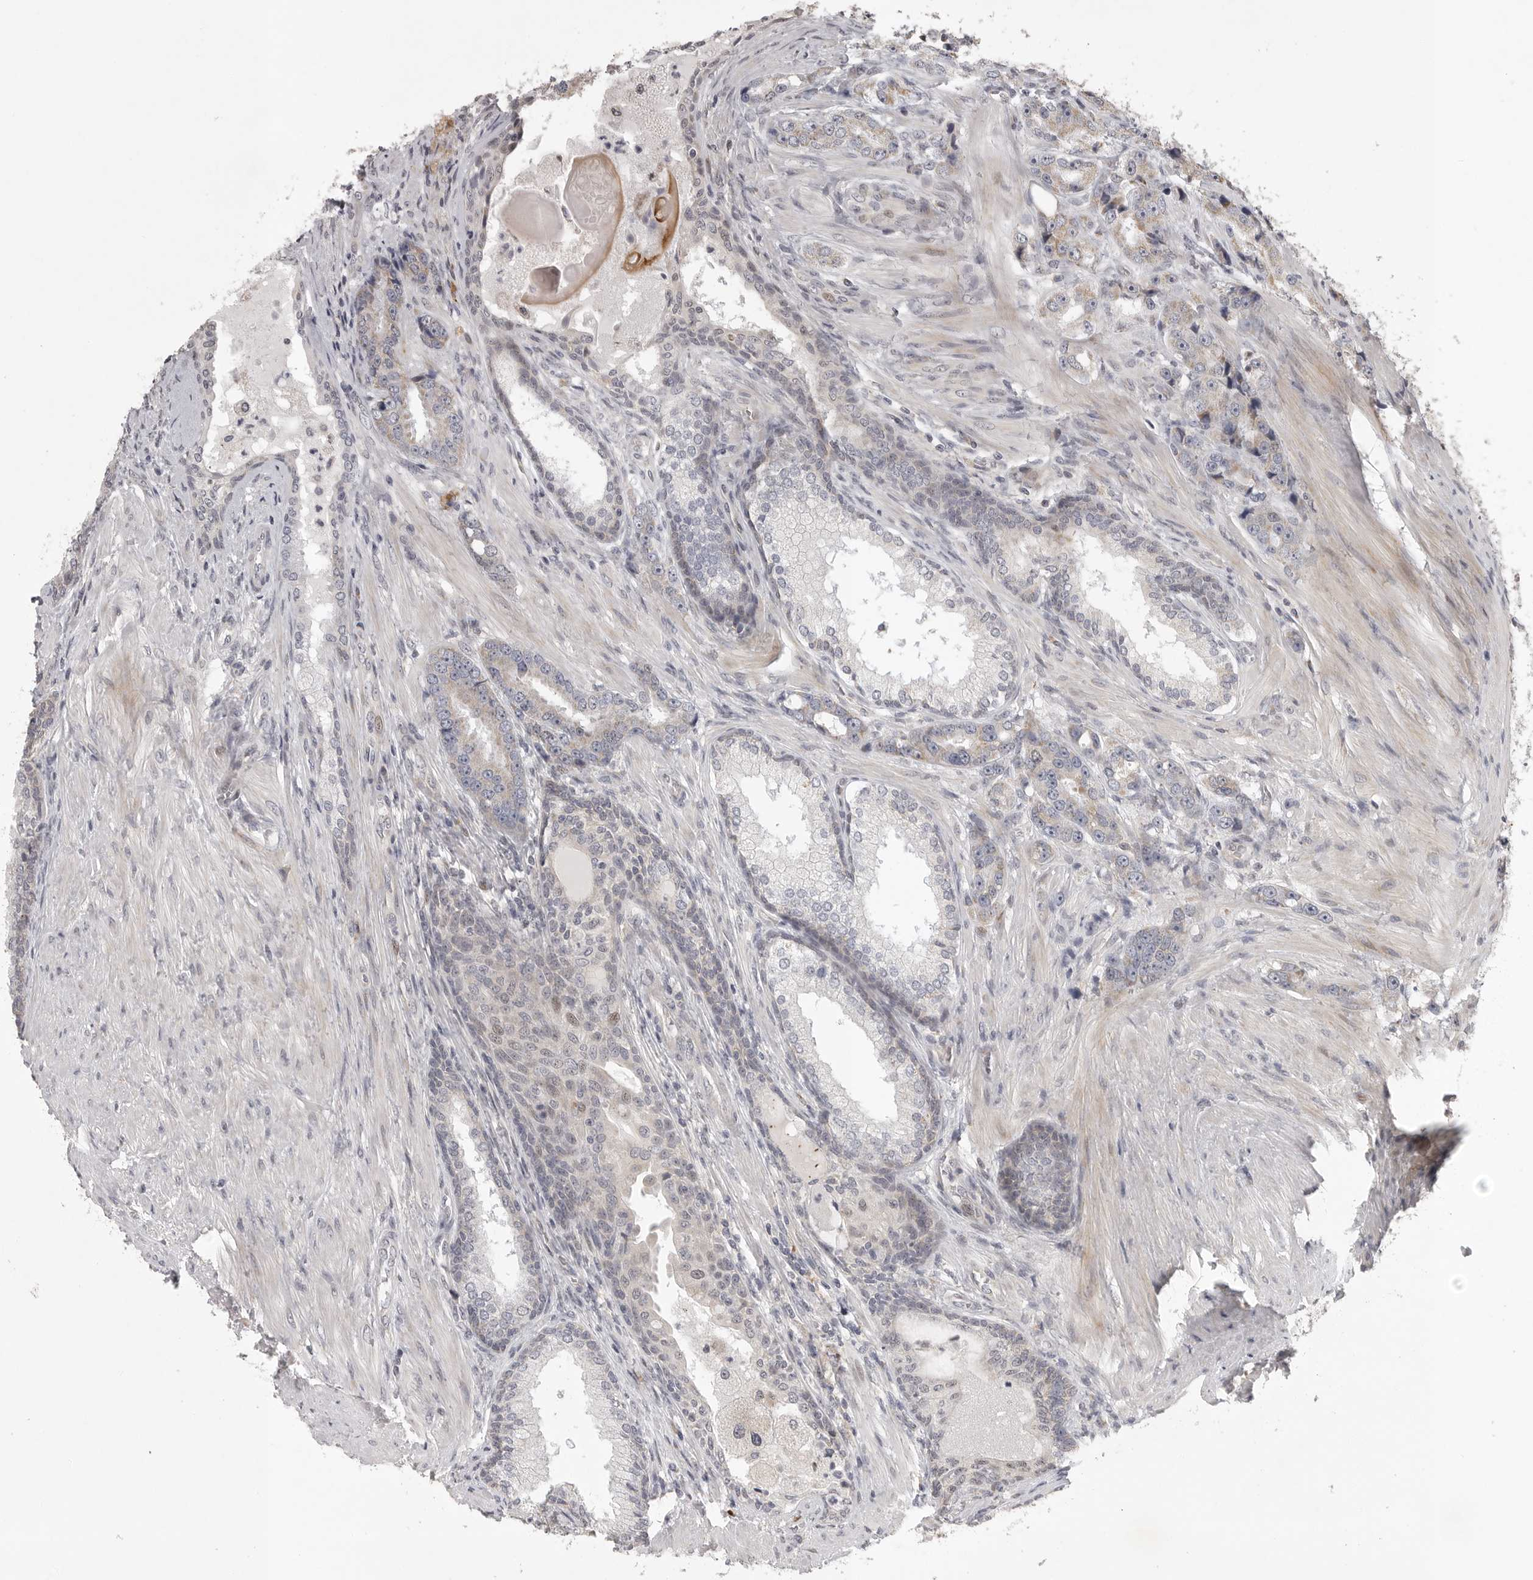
{"staining": {"intensity": "weak", "quantity": "<25%", "location": "cytoplasmic/membranous"}, "tissue": "prostate cancer", "cell_type": "Tumor cells", "image_type": "cancer", "snomed": [{"axis": "morphology", "description": "Adenocarcinoma, High grade"}, {"axis": "topography", "description": "Prostate"}], "caption": "The image displays no staining of tumor cells in prostate high-grade adenocarcinoma.", "gene": "POLE2", "patient": {"sex": "male", "age": 60}}